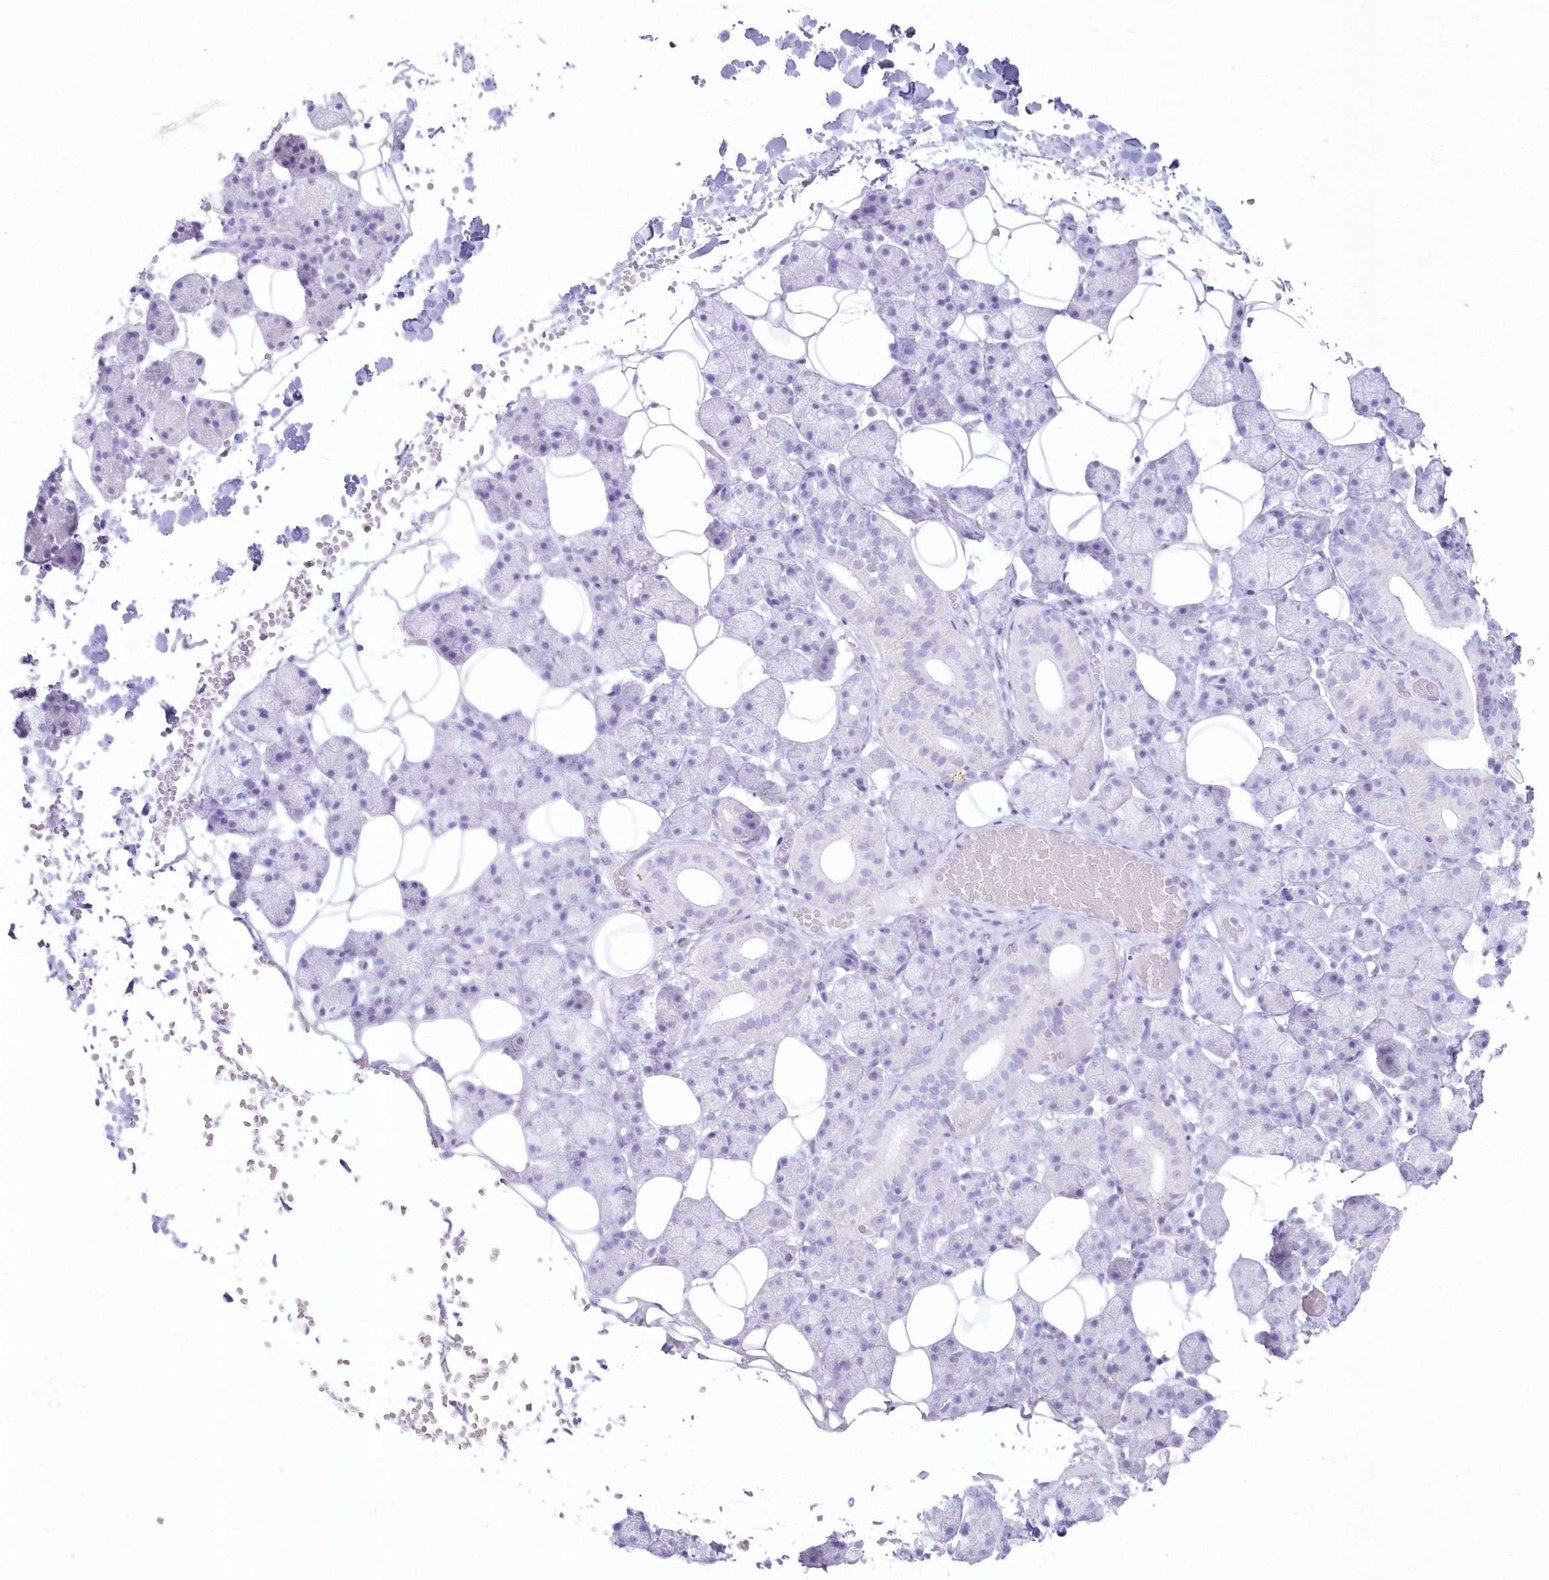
{"staining": {"intensity": "negative", "quantity": "none", "location": "none"}, "tissue": "salivary gland", "cell_type": "Glandular cells", "image_type": "normal", "snomed": [{"axis": "morphology", "description": "Normal tissue, NOS"}, {"axis": "topography", "description": "Salivary gland"}], "caption": "A histopathology image of salivary gland stained for a protein shows no brown staining in glandular cells. (Stains: DAB immunohistochemistry (IHC) with hematoxylin counter stain, Microscopy: brightfield microscopy at high magnification).", "gene": "ZNF843", "patient": {"sex": "female", "age": 33}}